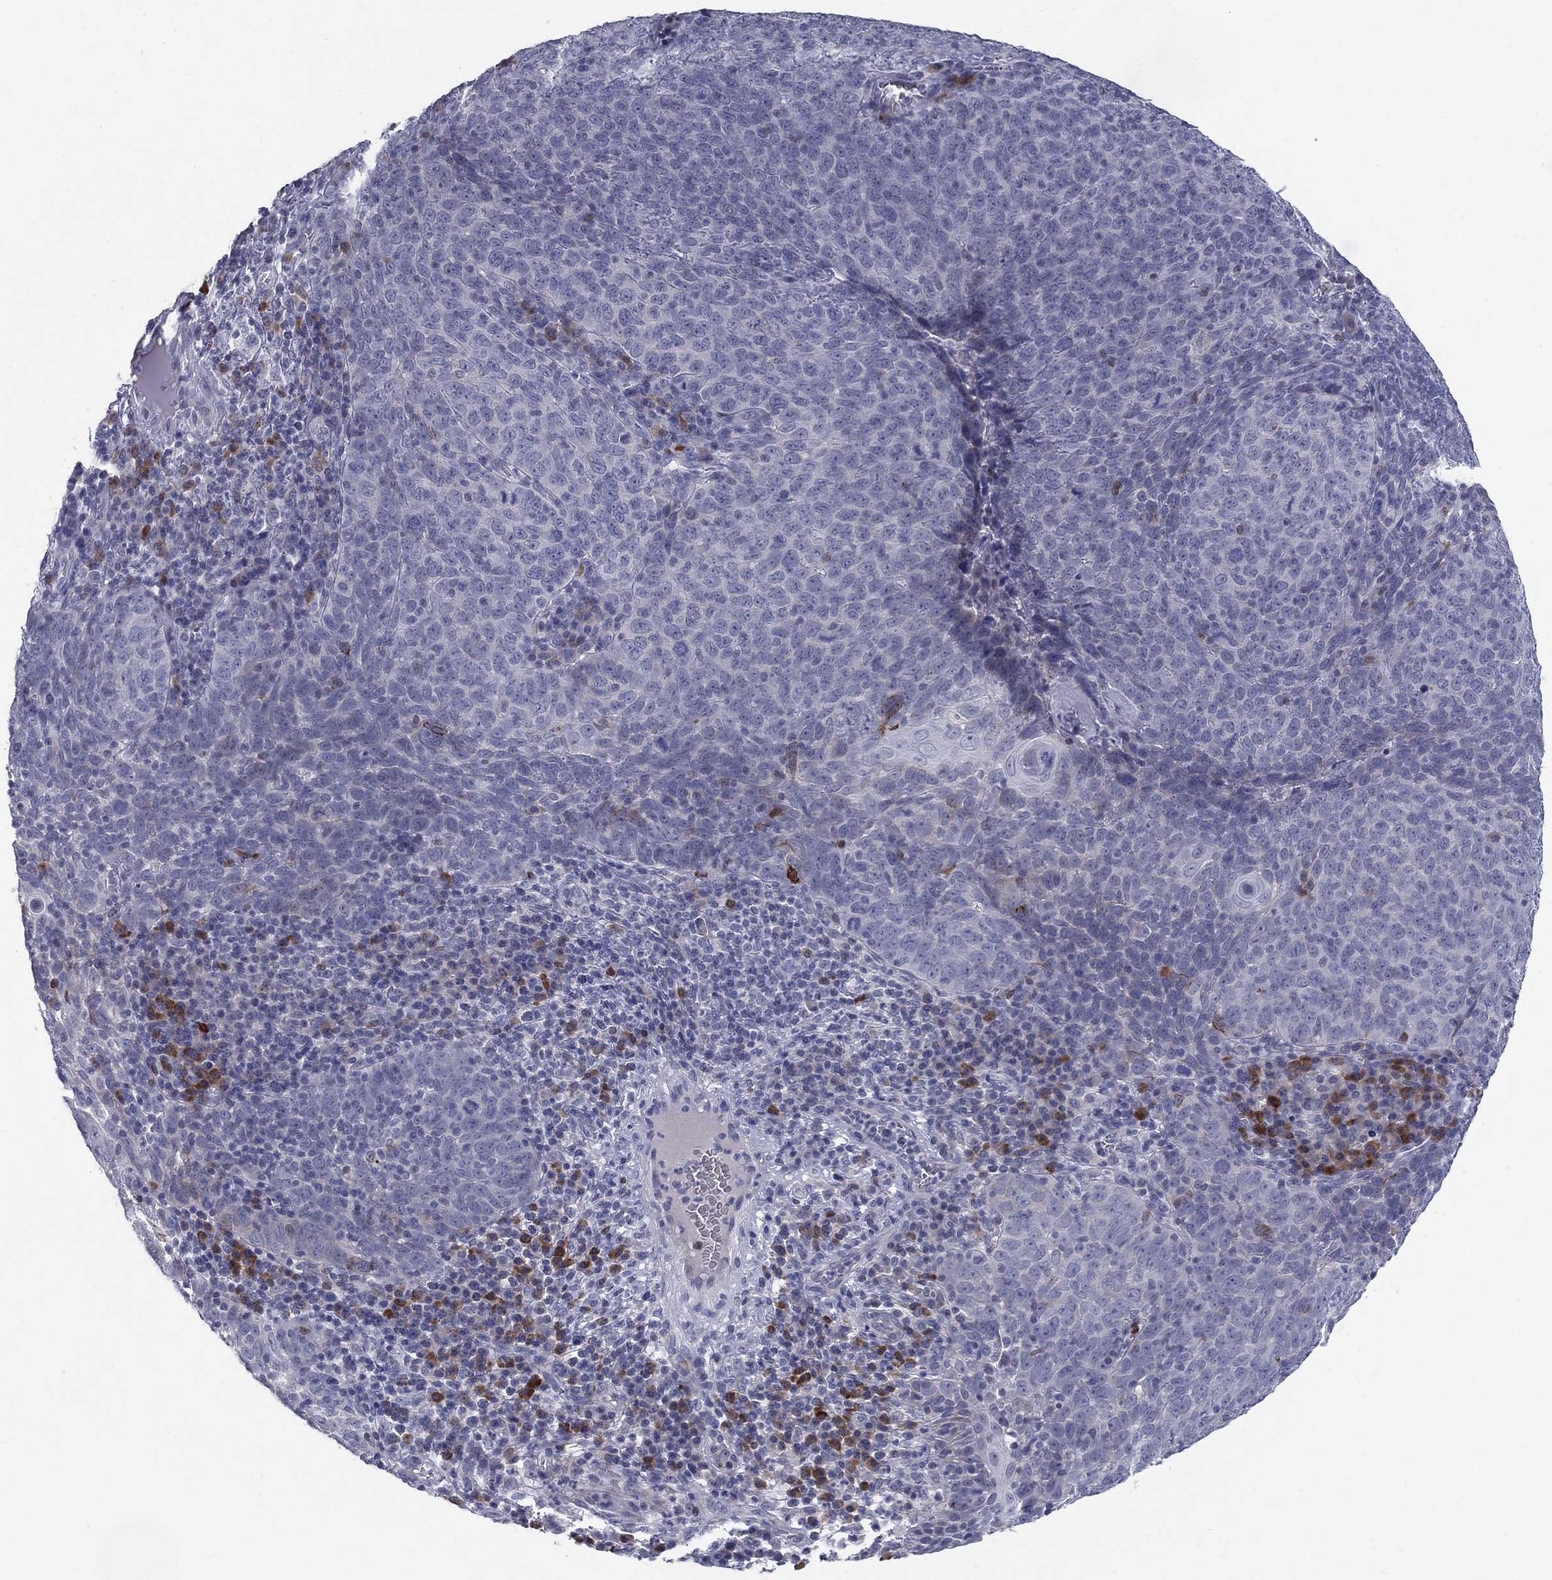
{"staining": {"intensity": "negative", "quantity": "none", "location": "none"}, "tissue": "skin cancer", "cell_type": "Tumor cells", "image_type": "cancer", "snomed": [{"axis": "morphology", "description": "Squamous cell carcinoma, NOS"}, {"axis": "topography", "description": "Skin"}, {"axis": "topography", "description": "Anal"}], "caption": "This is an IHC micrograph of skin squamous cell carcinoma. There is no expression in tumor cells.", "gene": "NTRK2", "patient": {"sex": "female", "age": 51}}